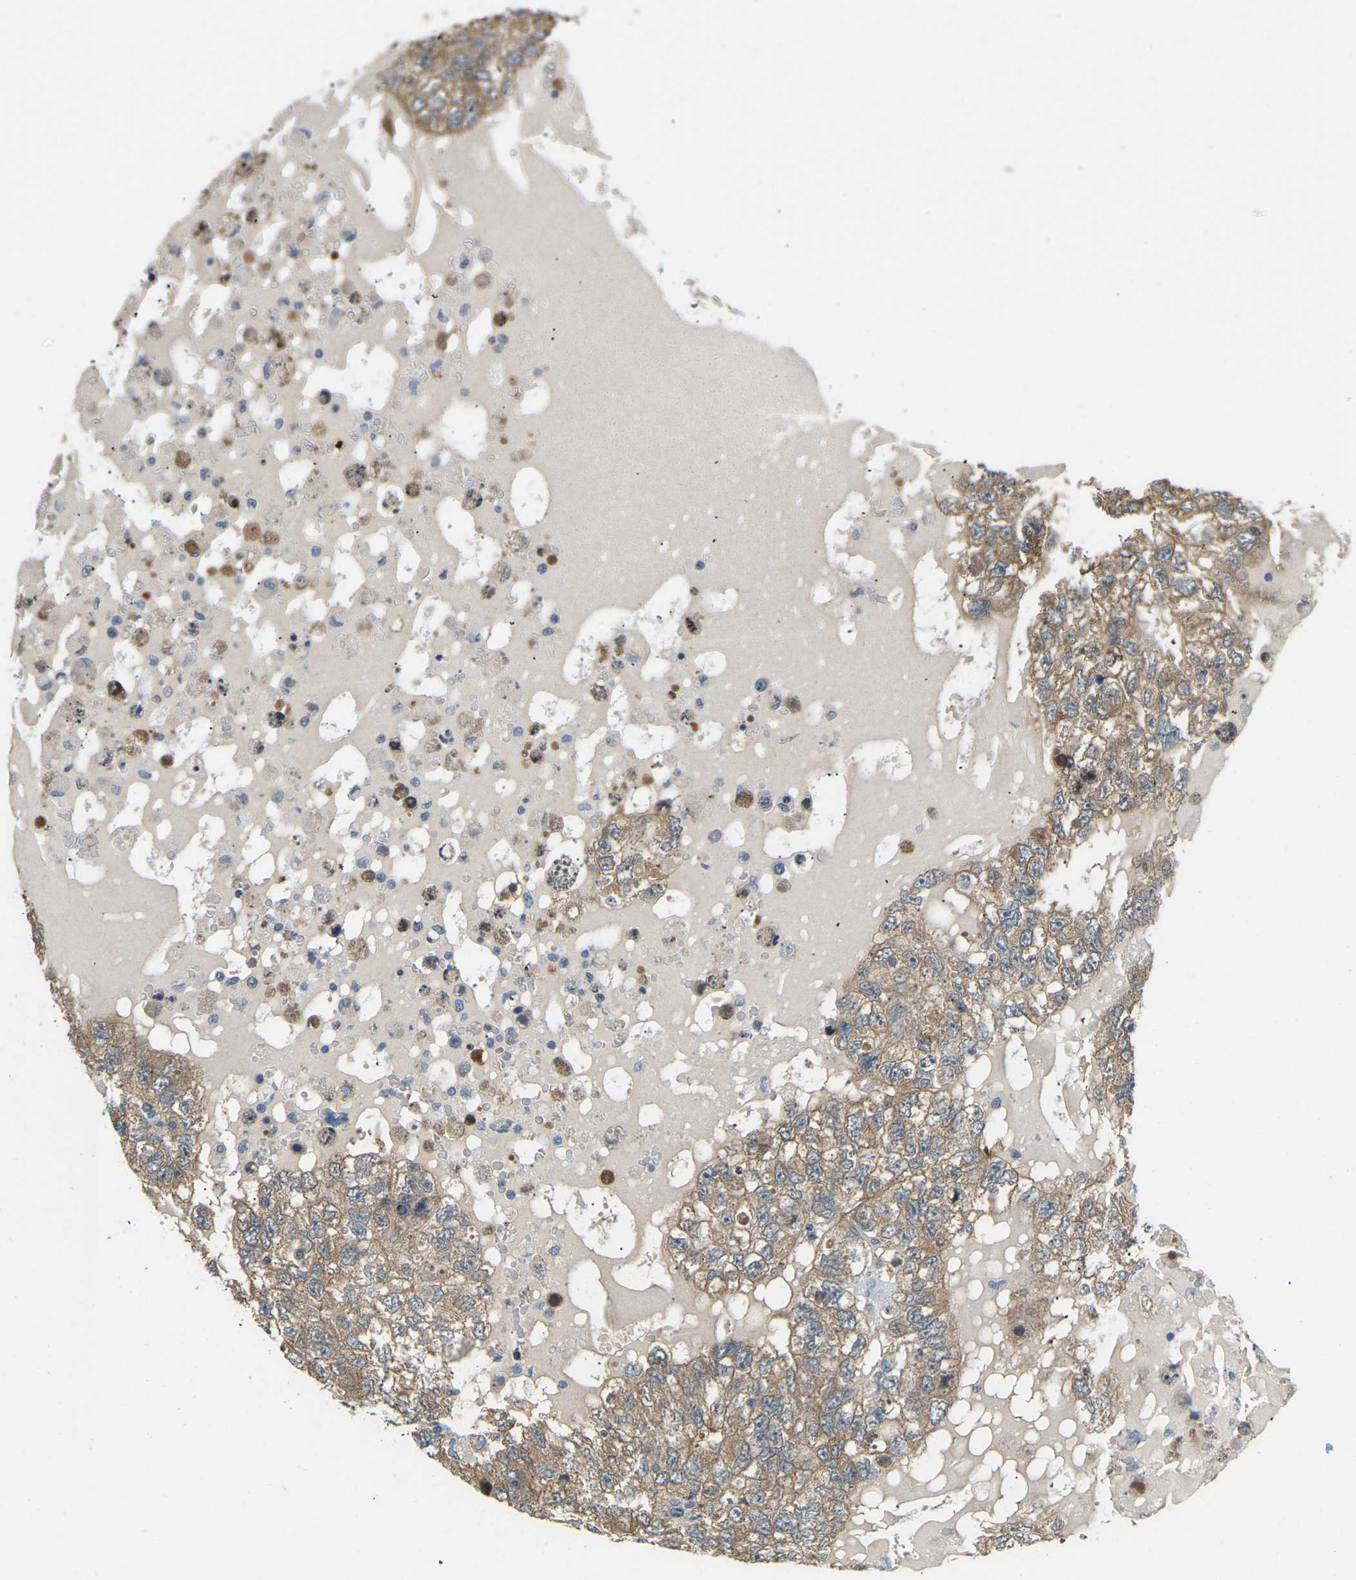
{"staining": {"intensity": "moderate", "quantity": ">75%", "location": "cytoplasmic/membranous"}, "tissue": "testis cancer", "cell_type": "Tumor cells", "image_type": "cancer", "snomed": [{"axis": "morphology", "description": "Carcinoma, Embryonal, NOS"}, {"axis": "topography", "description": "Testis"}], "caption": "An immunohistochemistry image of tumor tissue is shown. Protein staining in brown highlights moderate cytoplasmic/membranous positivity in testis cancer (embryonal carcinoma) within tumor cells.", "gene": "NME8", "patient": {"sex": "male", "age": 36}}